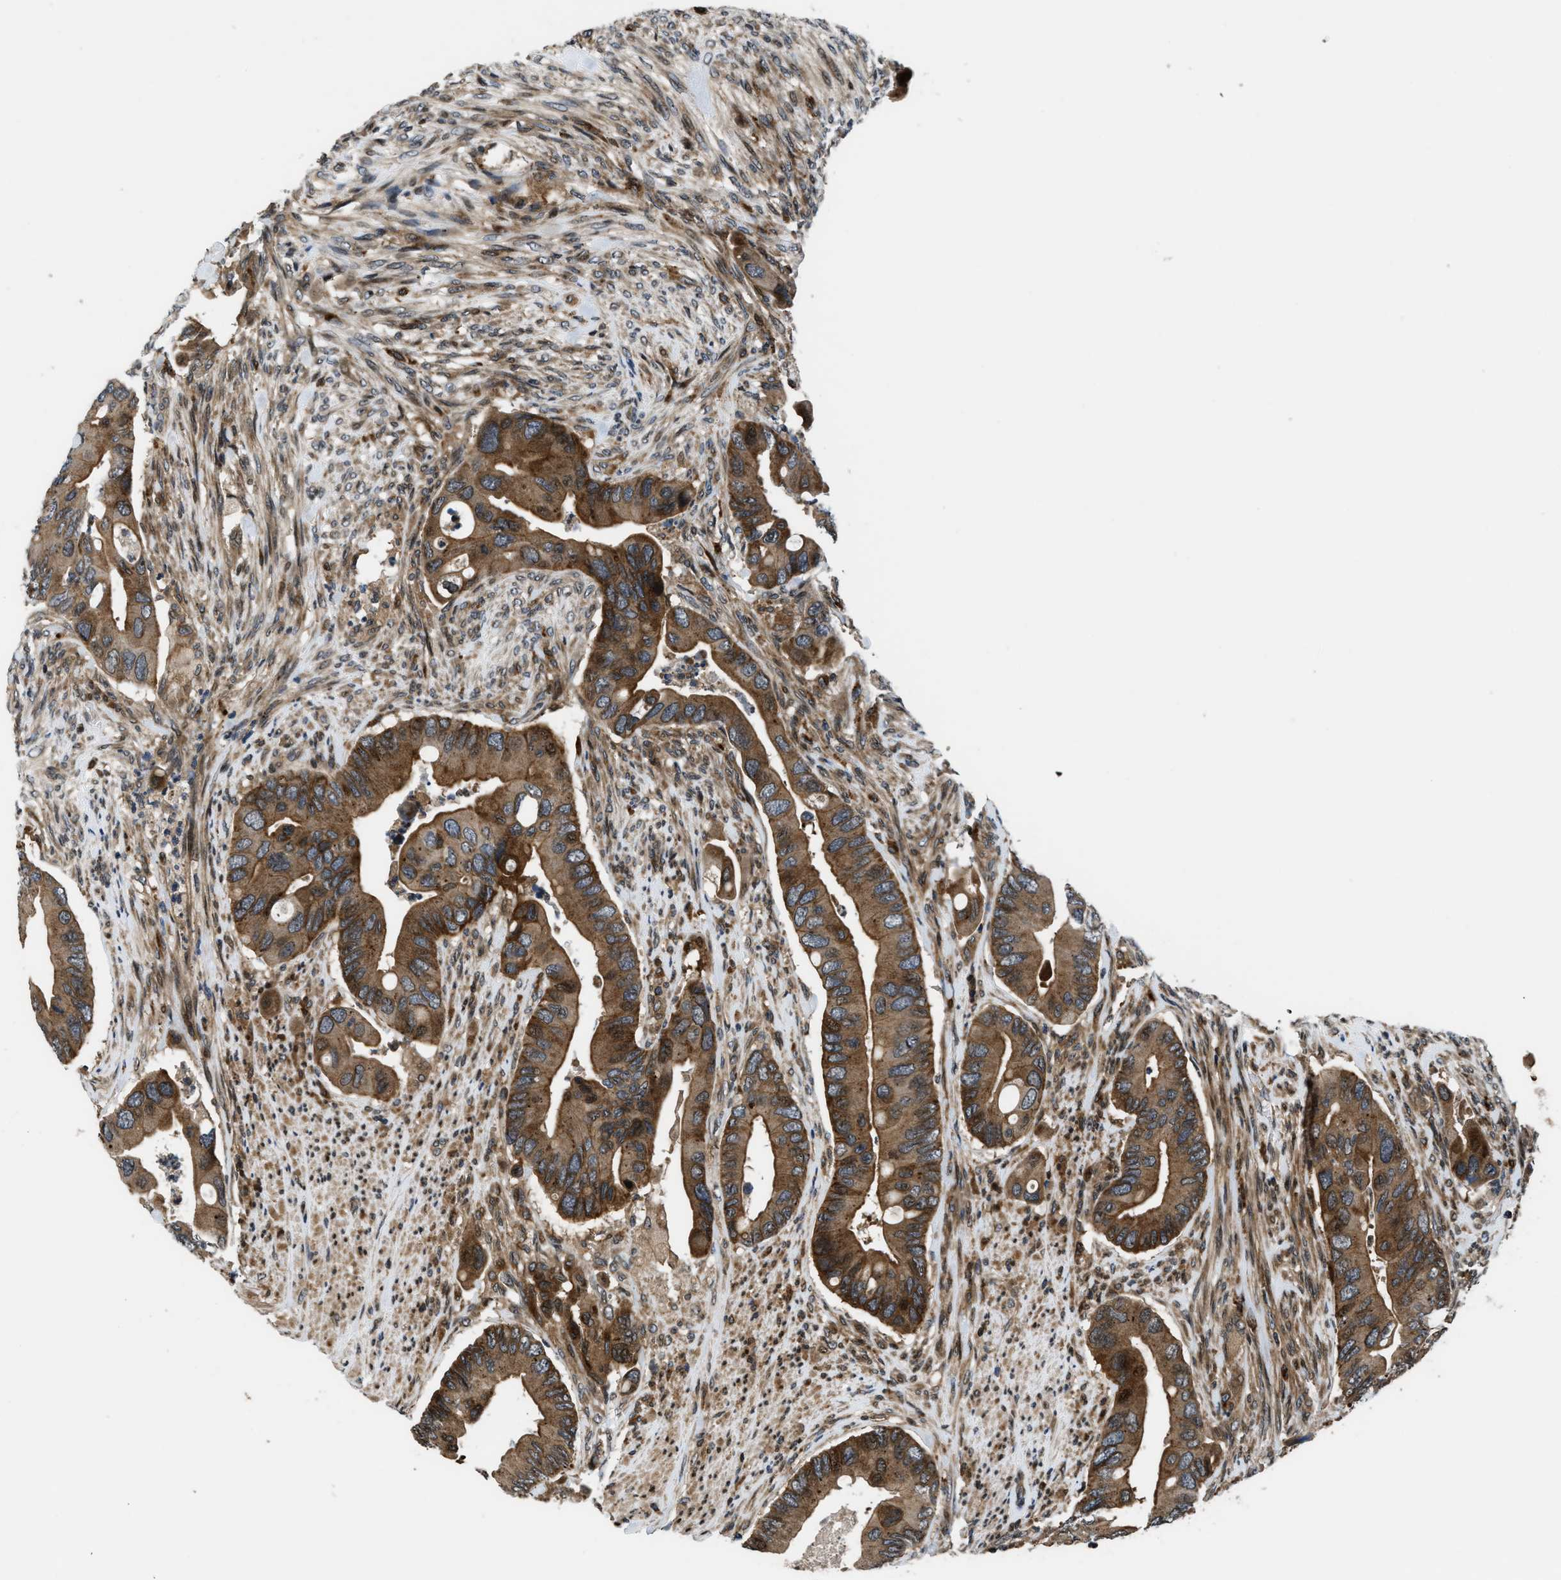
{"staining": {"intensity": "strong", "quantity": ">75%", "location": "cytoplasmic/membranous"}, "tissue": "colorectal cancer", "cell_type": "Tumor cells", "image_type": "cancer", "snomed": [{"axis": "morphology", "description": "Adenocarcinoma, NOS"}, {"axis": "topography", "description": "Rectum"}], "caption": "This histopathology image exhibits colorectal cancer stained with IHC to label a protein in brown. The cytoplasmic/membranous of tumor cells show strong positivity for the protein. Nuclei are counter-stained blue.", "gene": "CTBS", "patient": {"sex": "female", "age": 57}}